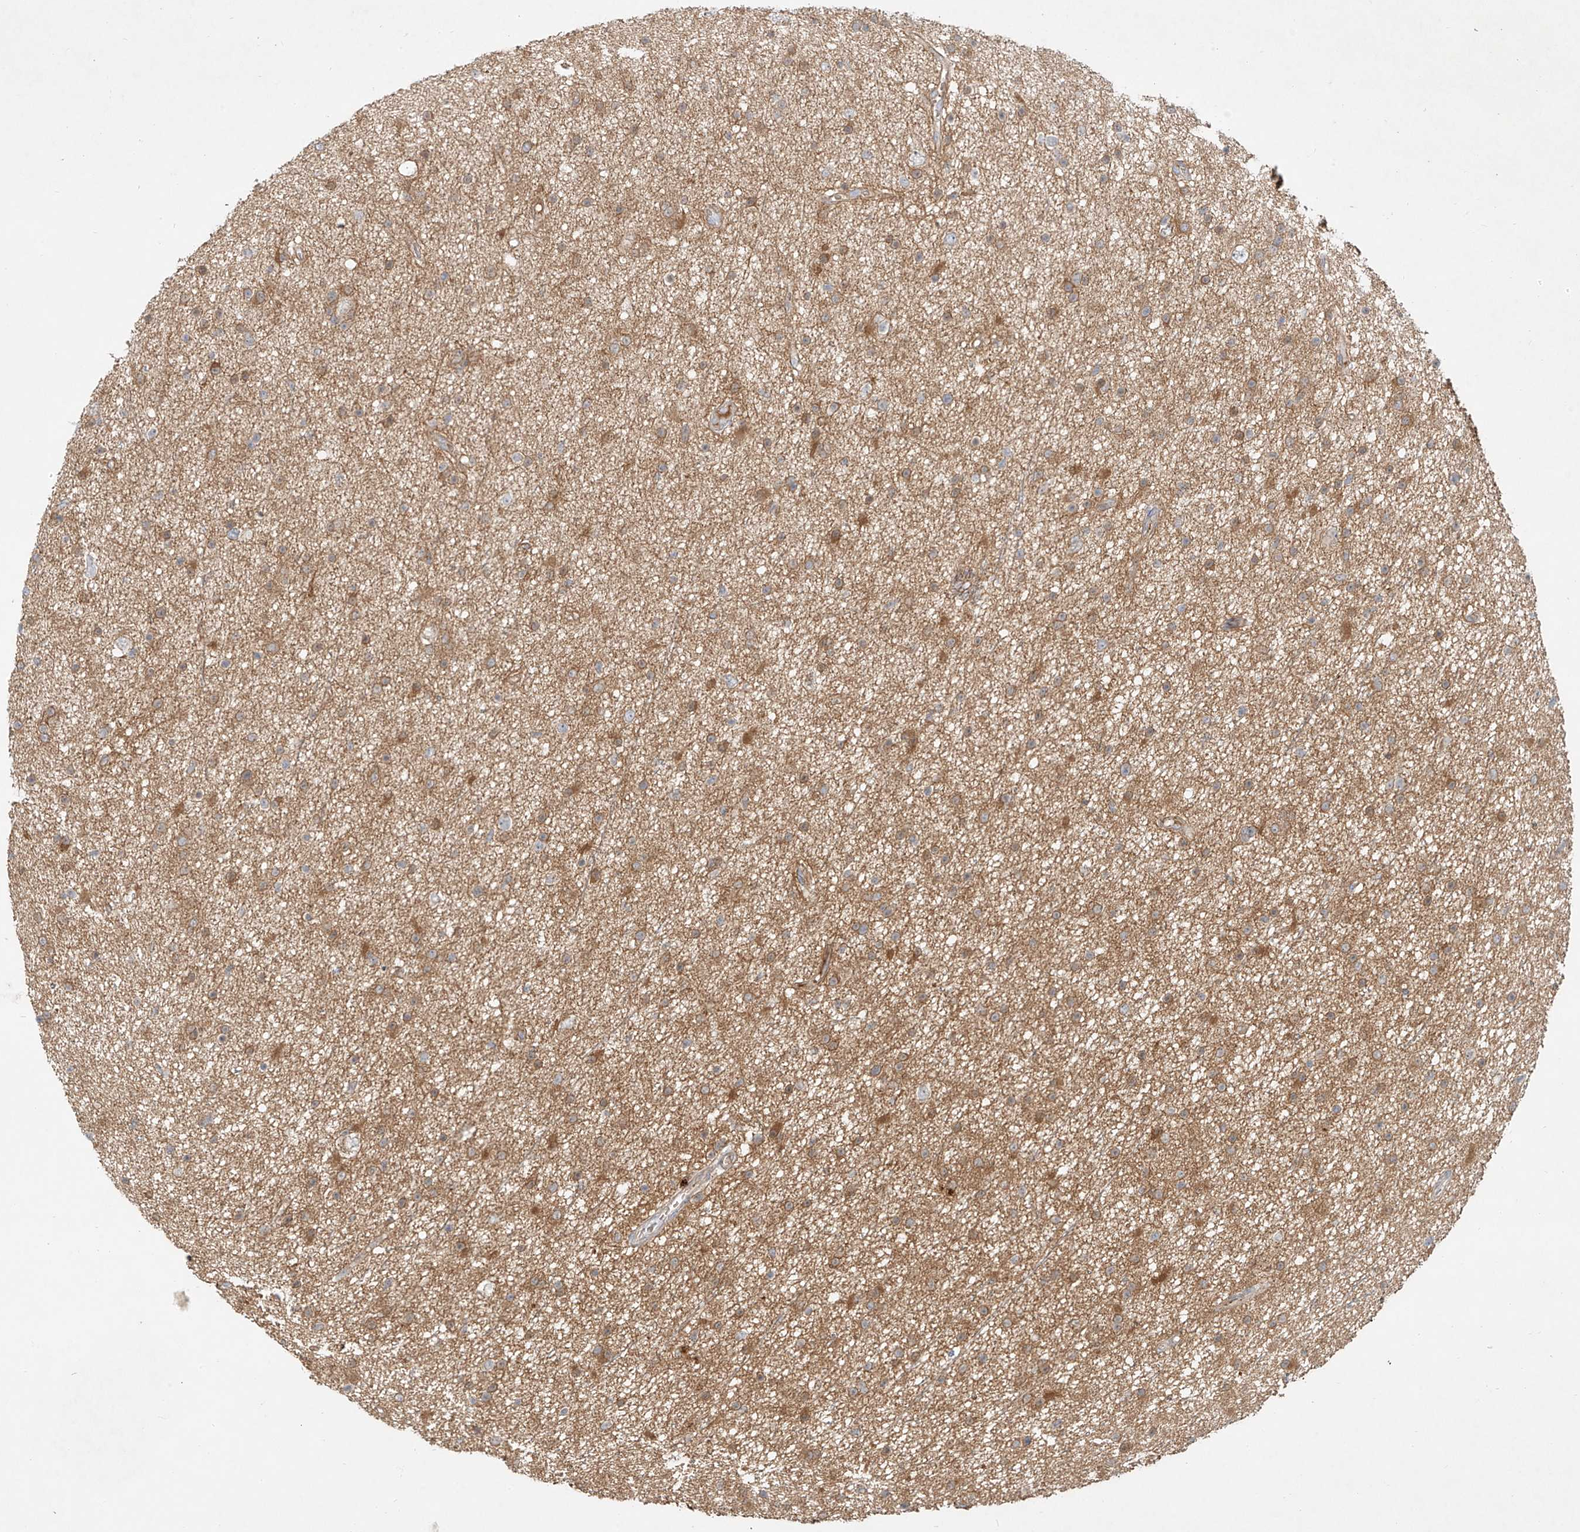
{"staining": {"intensity": "moderate", "quantity": "25%-75%", "location": "cytoplasmic/membranous"}, "tissue": "glioma", "cell_type": "Tumor cells", "image_type": "cancer", "snomed": [{"axis": "morphology", "description": "Glioma, malignant, Low grade"}, {"axis": "topography", "description": "Cerebral cortex"}], "caption": "This is a histology image of immunohistochemistry staining of malignant glioma (low-grade), which shows moderate expression in the cytoplasmic/membranous of tumor cells.", "gene": "KPNA7", "patient": {"sex": "female", "age": 39}}